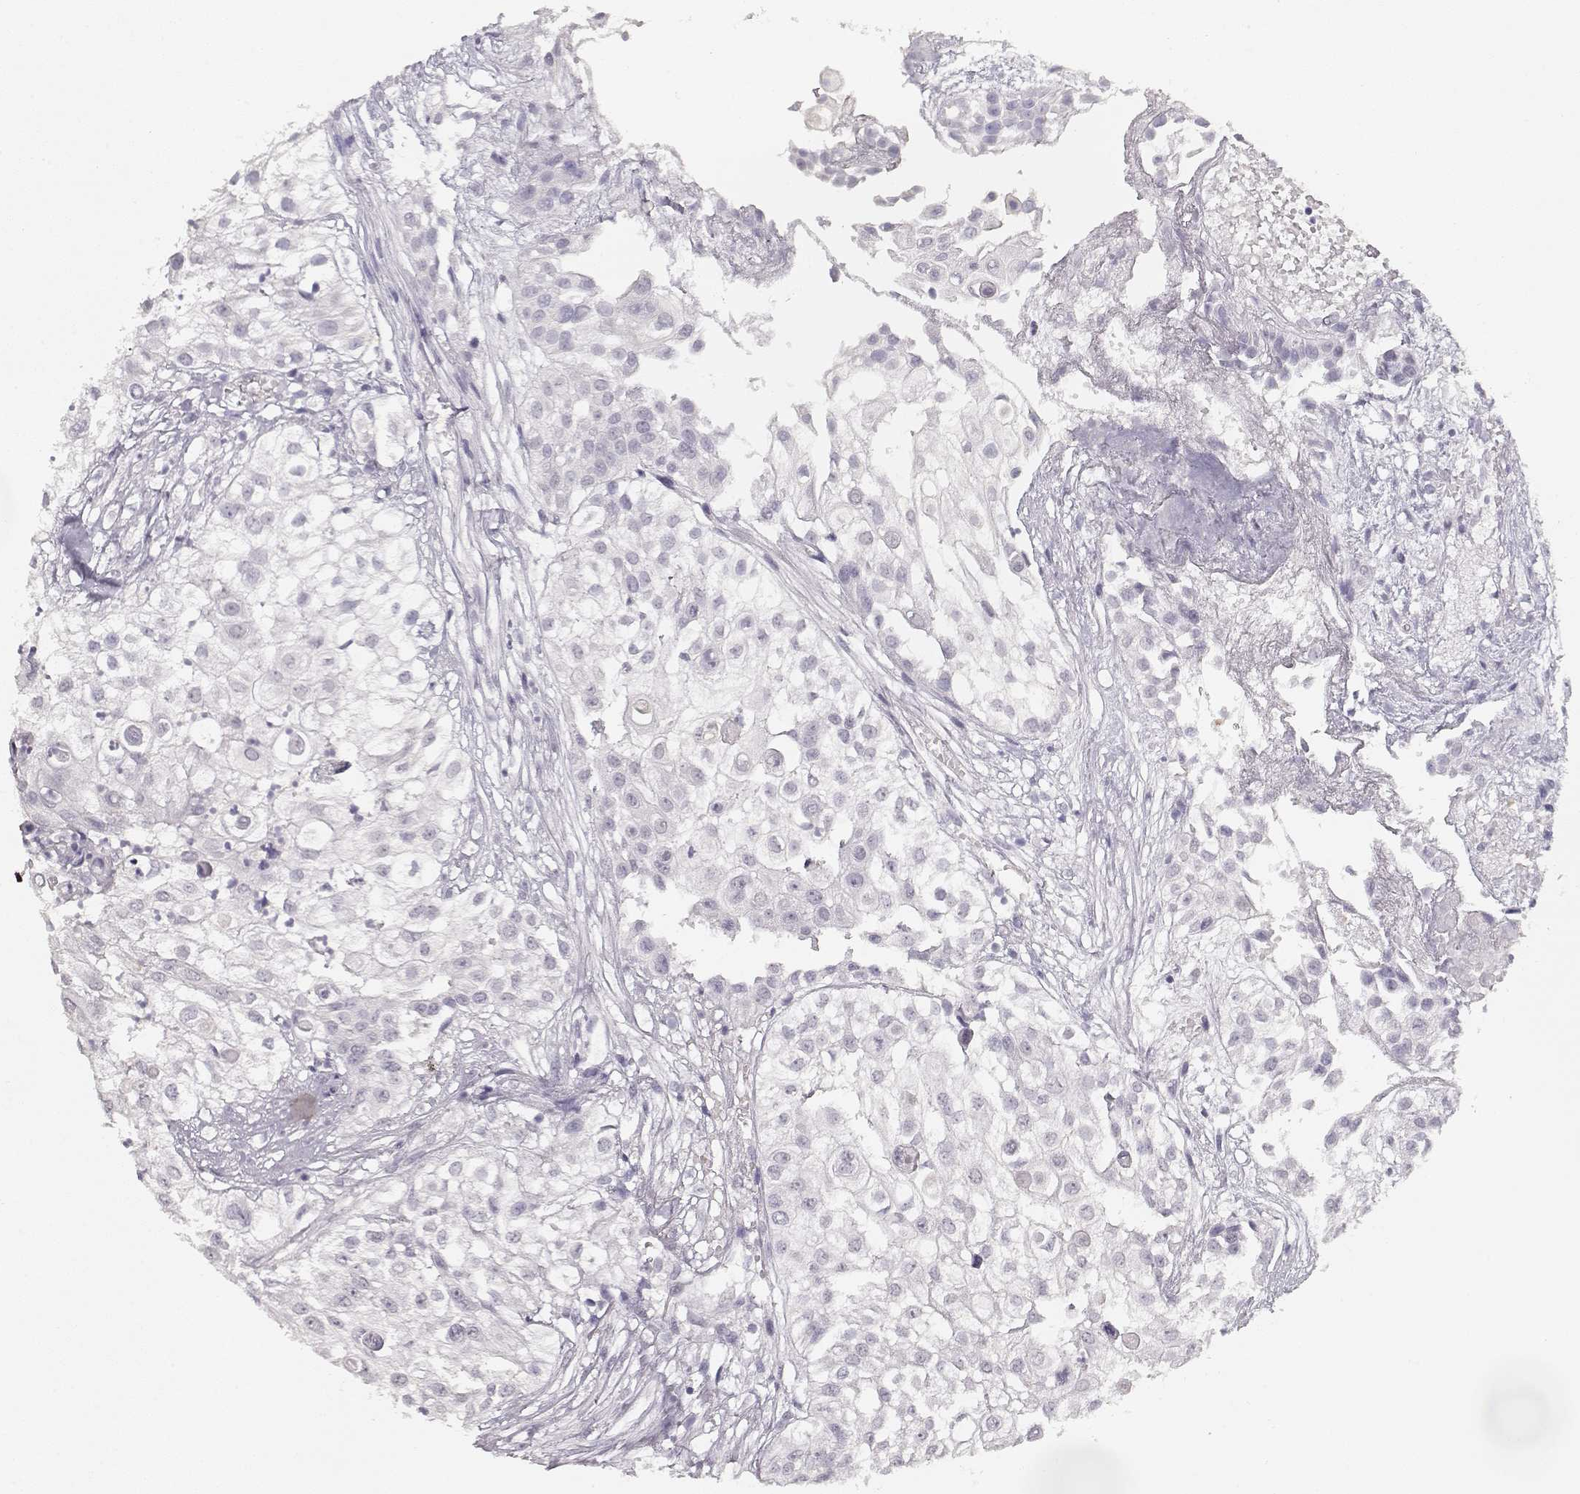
{"staining": {"intensity": "negative", "quantity": "none", "location": "none"}, "tissue": "urothelial cancer", "cell_type": "Tumor cells", "image_type": "cancer", "snomed": [{"axis": "morphology", "description": "Urothelial carcinoma, High grade"}, {"axis": "topography", "description": "Urinary bladder"}], "caption": "Tumor cells show no significant expression in urothelial cancer.", "gene": "TPH2", "patient": {"sex": "female", "age": 79}}